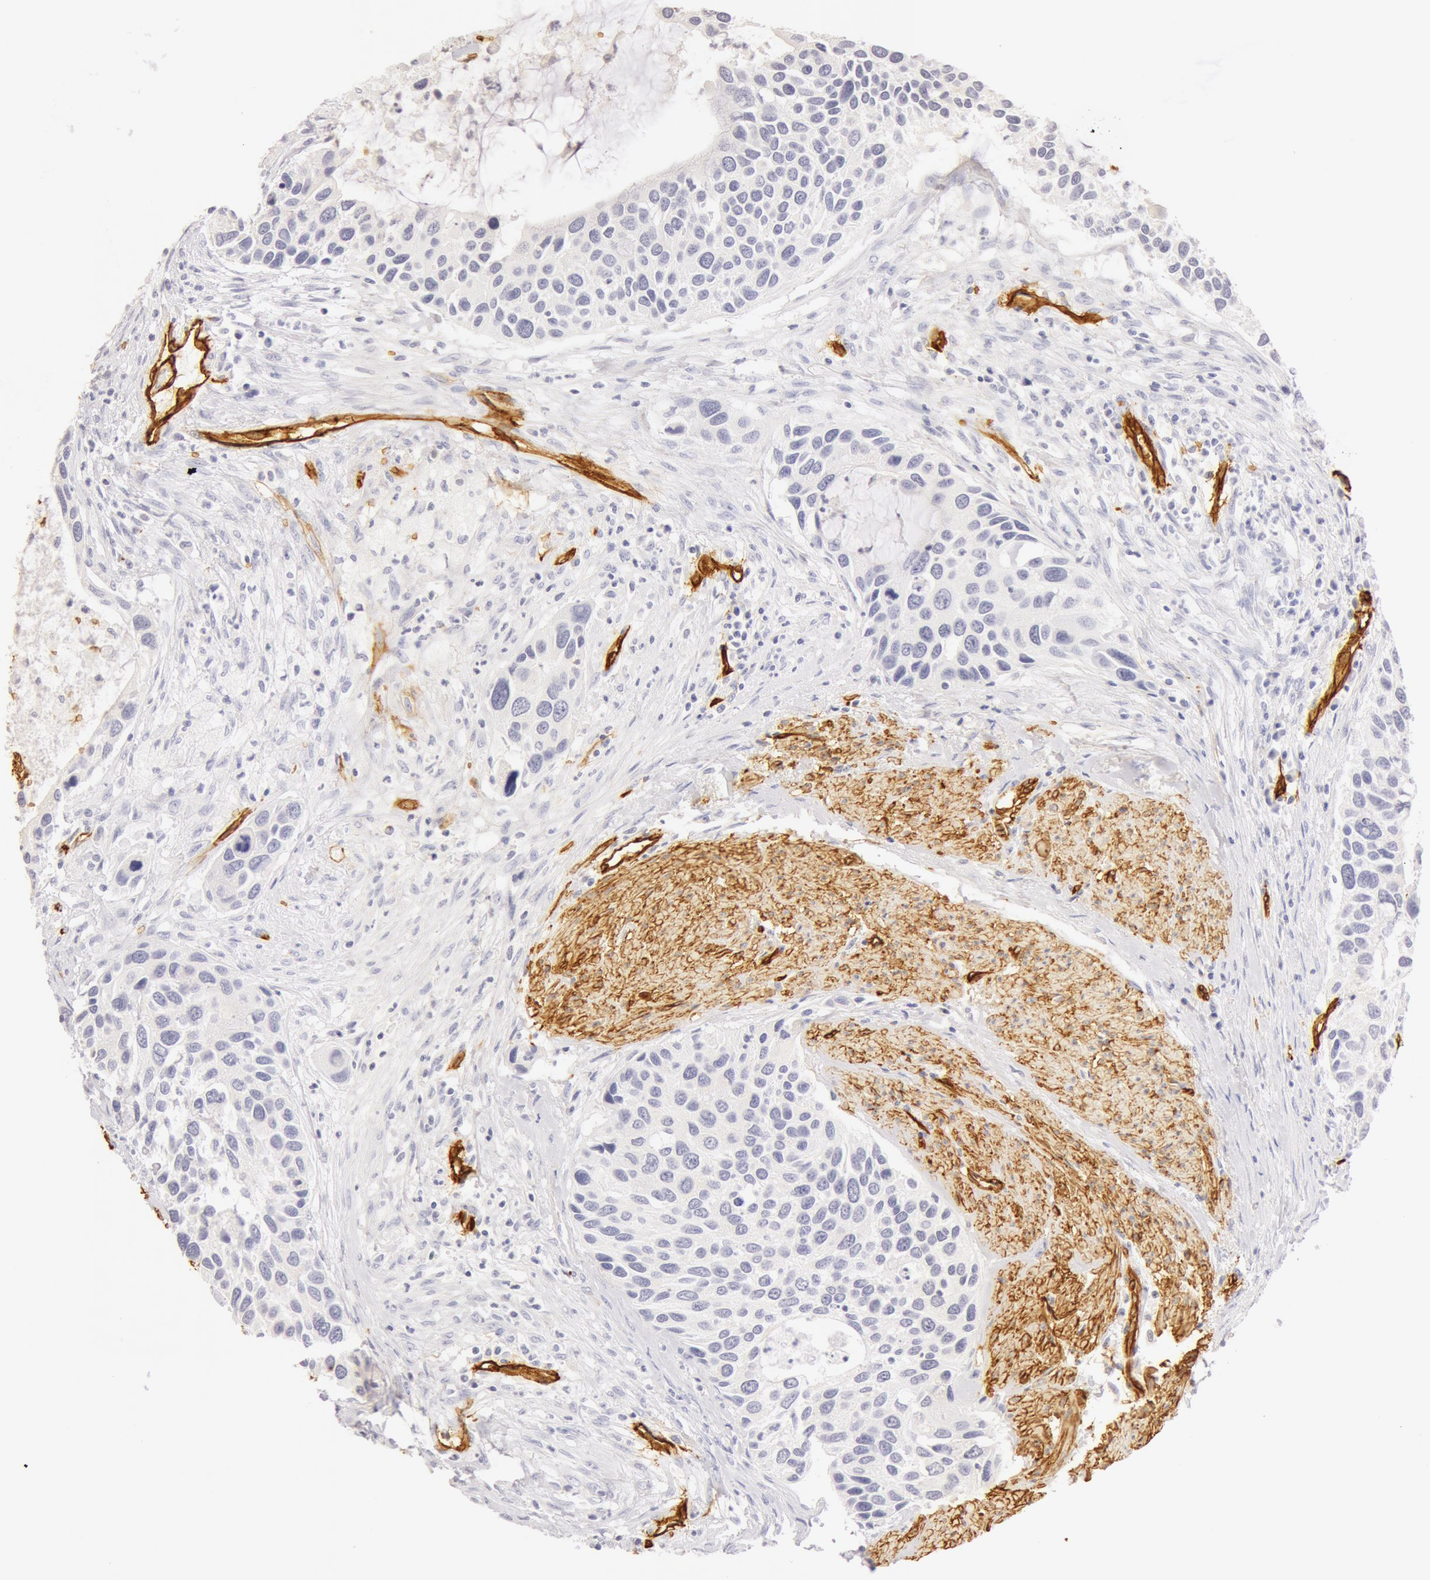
{"staining": {"intensity": "negative", "quantity": "none", "location": "none"}, "tissue": "urothelial cancer", "cell_type": "Tumor cells", "image_type": "cancer", "snomed": [{"axis": "morphology", "description": "Urothelial carcinoma, High grade"}, {"axis": "topography", "description": "Urinary bladder"}], "caption": "Protein analysis of urothelial cancer shows no significant positivity in tumor cells.", "gene": "AQP1", "patient": {"sex": "male", "age": 66}}